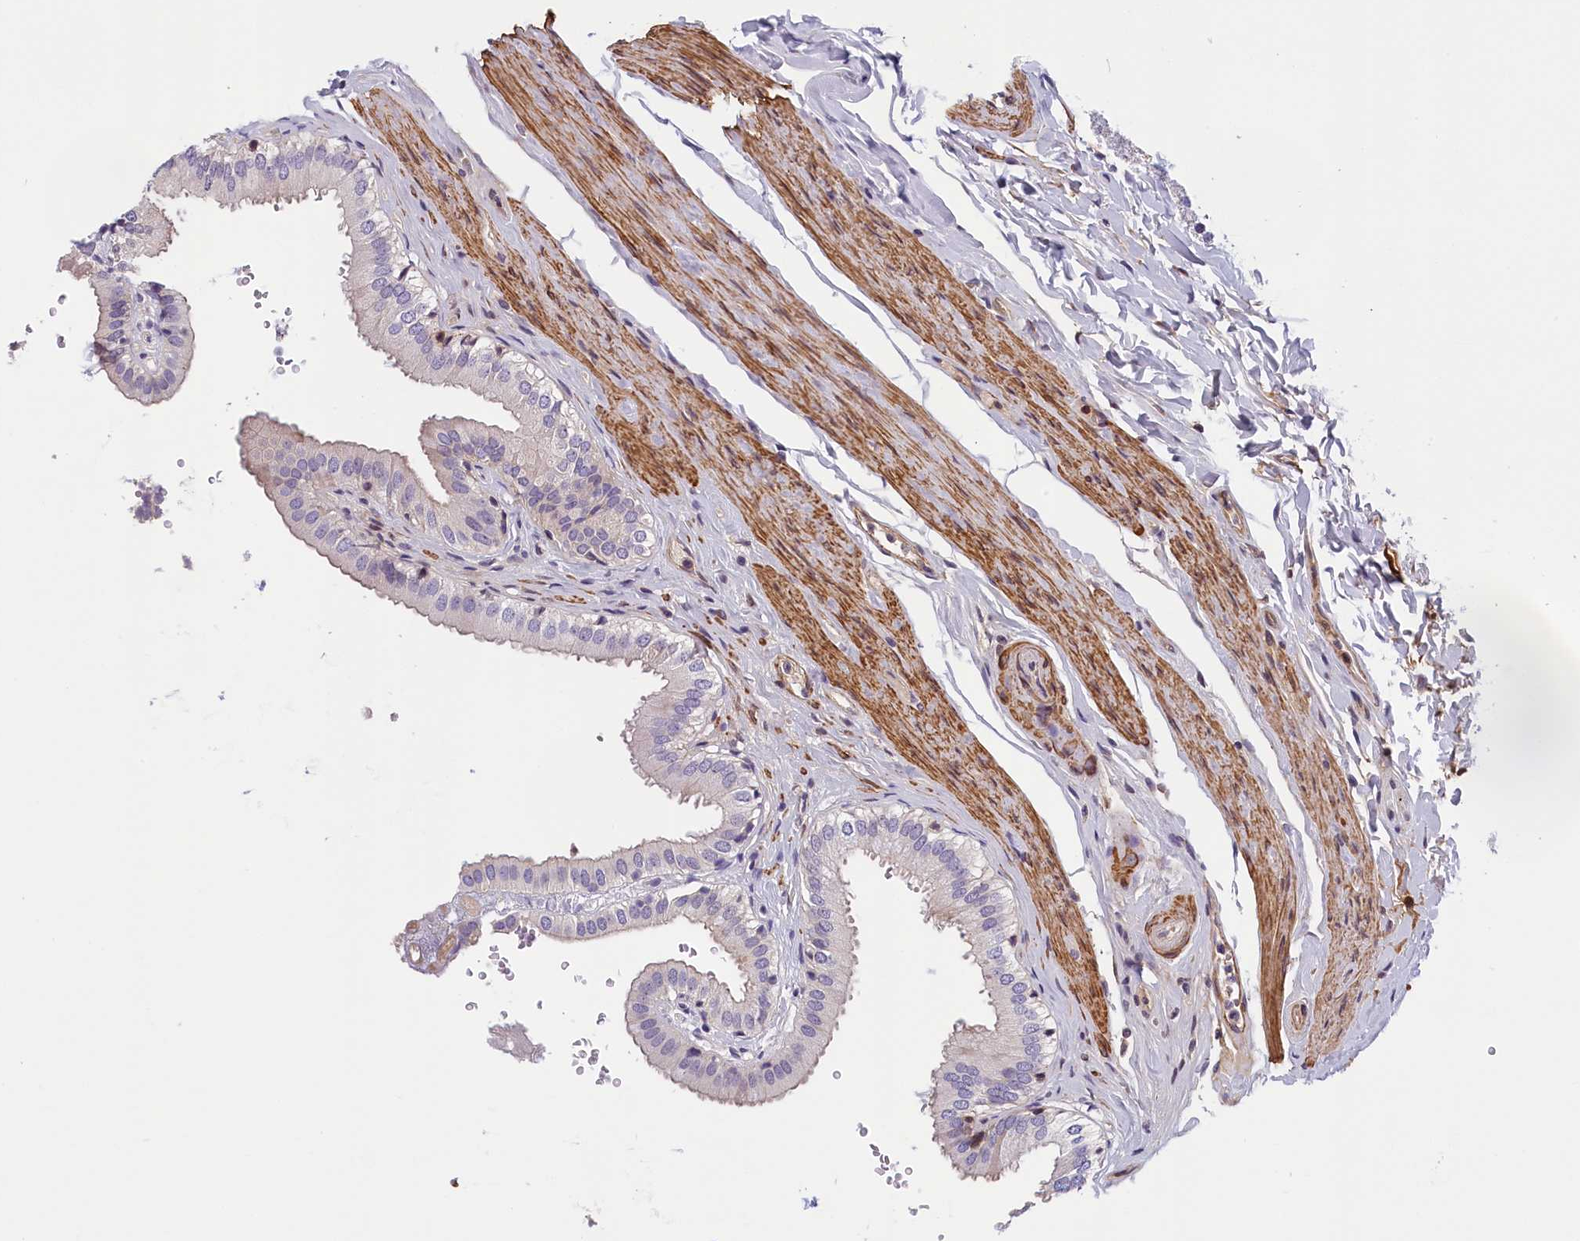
{"staining": {"intensity": "weak", "quantity": "25%-75%", "location": "cytoplasmic/membranous"}, "tissue": "gallbladder", "cell_type": "Glandular cells", "image_type": "normal", "snomed": [{"axis": "morphology", "description": "Normal tissue, NOS"}, {"axis": "topography", "description": "Gallbladder"}], "caption": "An image of human gallbladder stained for a protein shows weak cytoplasmic/membranous brown staining in glandular cells.", "gene": "BCL2L13", "patient": {"sex": "female", "age": 61}}